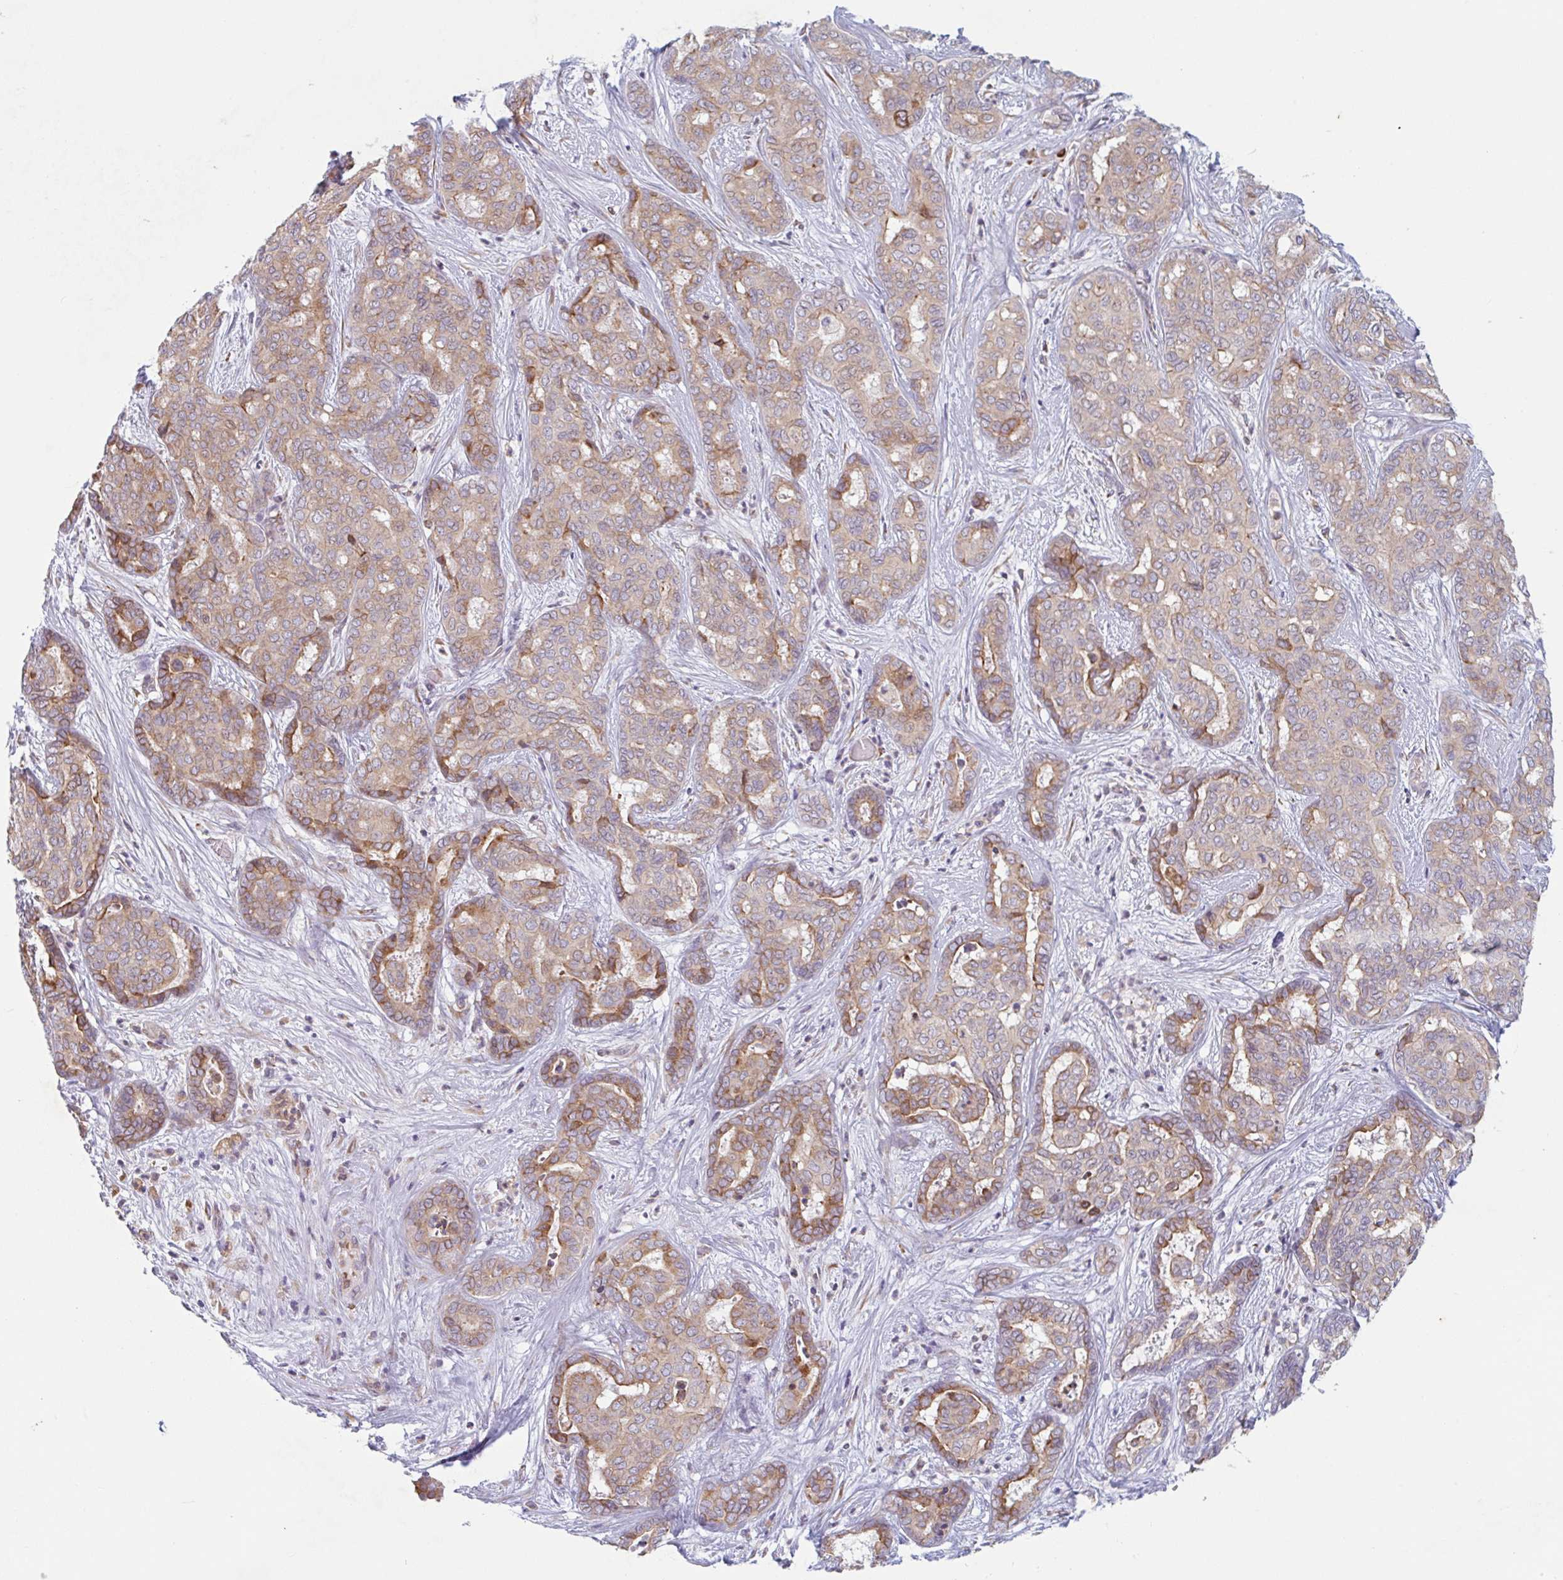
{"staining": {"intensity": "moderate", "quantity": "25%-75%", "location": "cytoplasmic/membranous"}, "tissue": "liver cancer", "cell_type": "Tumor cells", "image_type": "cancer", "snomed": [{"axis": "morphology", "description": "Cholangiocarcinoma"}, {"axis": "topography", "description": "Liver"}], "caption": "Immunohistochemistry (DAB) staining of liver cholangiocarcinoma shows moderate cytoplasmic/membranous protein positivity in about 25%-75% of tumor cells.", "gene": "RIT1", "patient": {"sex": "female", "age": 64}}